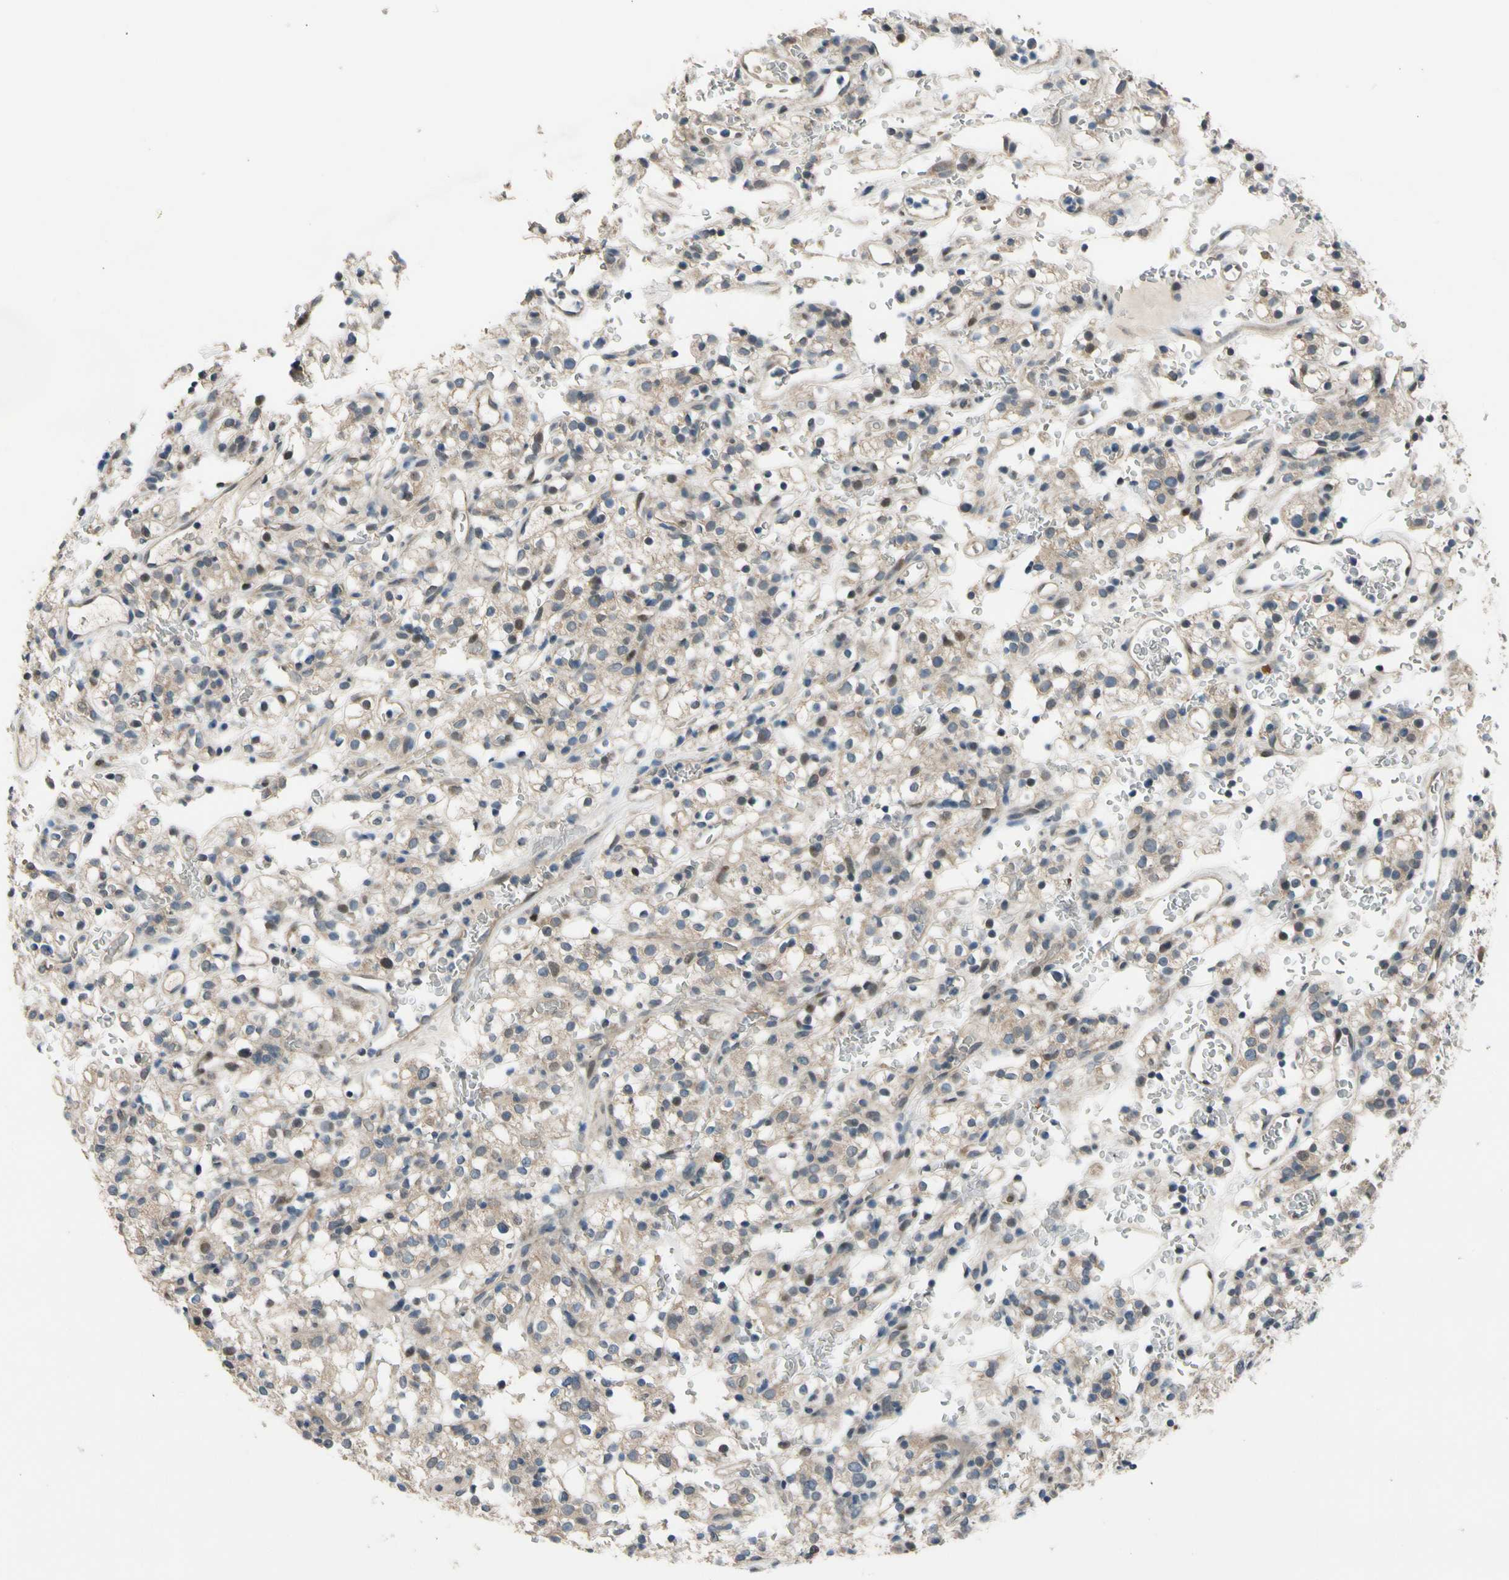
{"staining": {"intensity": "moderate", "quantity": "<25%", "location": "cytoplasmic/membranous,nuclear"}, "tissue": "renal cancer", "cell_type": "Tumor cells", "image_type": "cancer", "snomed": [{"axis": "morphology", "description": "Normal tissue, NOS"}, {"axis": "morphology", "description": "Adenocarcinoma, NOS"}, {"axis": "topography", "description": "Kidney"}], "caption": "This is a photomicrograph of IHC staining of renal cancer (adenocarcinoma), which shows moderate staining in the cytoplasmic/membranous and nuclear of tumor cells.", "gene": "ZNF184", "patient": {"sex": "female", "age": 72}}